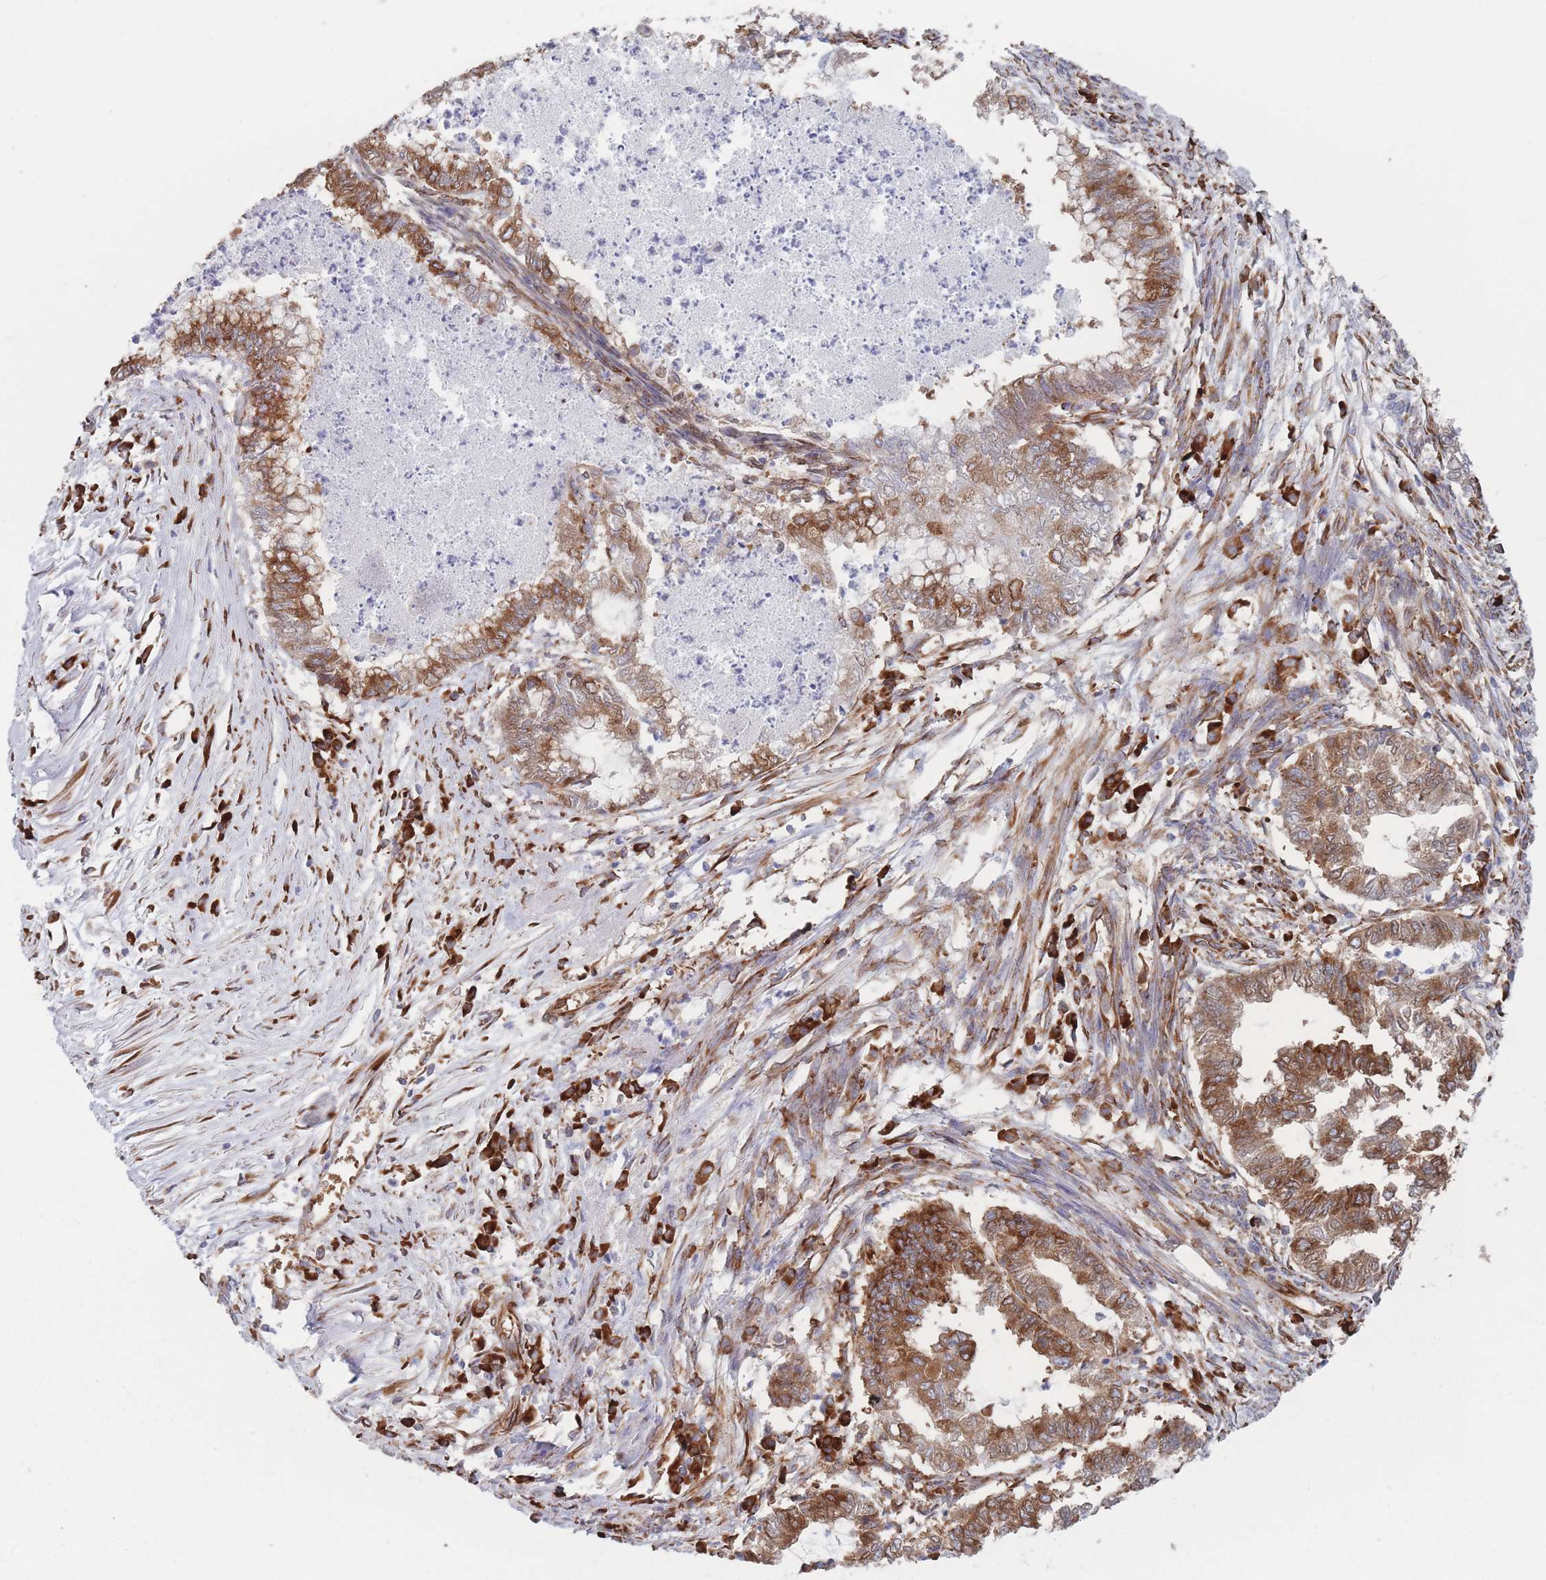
{"staining": {"intensity": "strong", "quantity": ">75%", "location": "cytoplasmic/membranous"}, "tissue": "endometrial cancer", "cell_type": "Tumor cells", "image_type": "cancer", "snomed": [{"axis": "morphology", "description": "Adenocarcinoma, NOS"}, {"axis": "topography", "description": "Endometrium"}], "caption": "An IHC micrograph of tumor tissue is shown. Protein staining in brown labels strong cytoplasmic/membranous positivity in endometrial cancer within tumor cells.", "gene": "EEF1B2", "patient": {"sex": "female", "age": 79}}